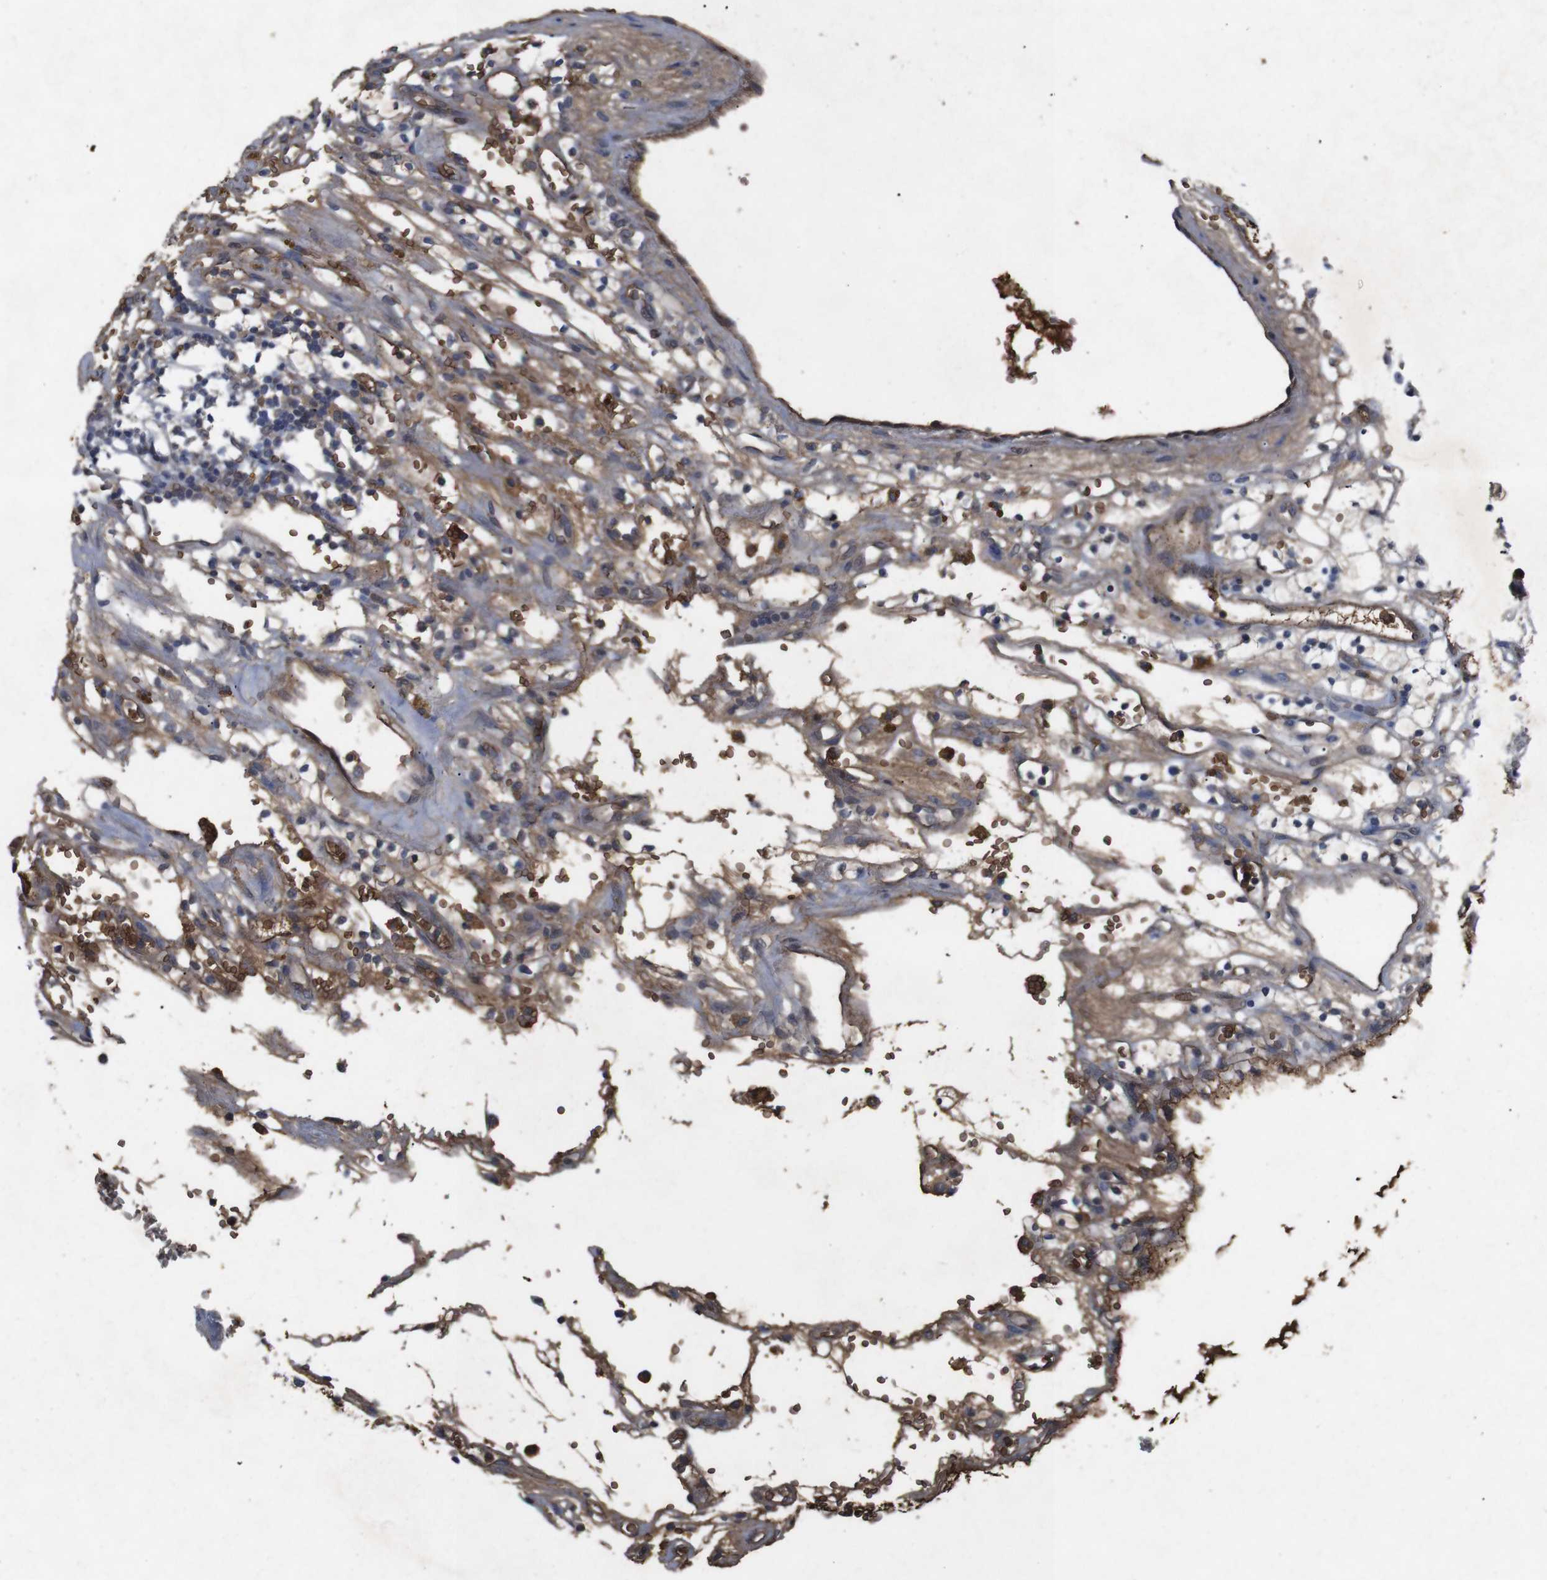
{"staining": {"intensity": "weak", "quantity": "25%-75%", "location": "cytoplasmic/membranous"}, "tissue": "renal cancer", "cell_type": "Tumor cells", "image_type": "cancer", "snomed": [{"axis": "morphology", "description": "Adenocarcinoma, NOS"}, {"axis": "topography", "description": "Kidney"}], "caption": "Renal cancer stained with DAB immunohistochemistry (IHC) exhibits low levels of weak cytoplasmic/membranous expression in approximately 25%-75% of tumor cells. The staining is performed using DAB (3,3'-diaminobenzidine) brown chromogen to label protein expression. The nuclei are counter-stained blue using hematoxylin.", "gene": "SPTB", "patient": {"sex": "female", "age": 57}}